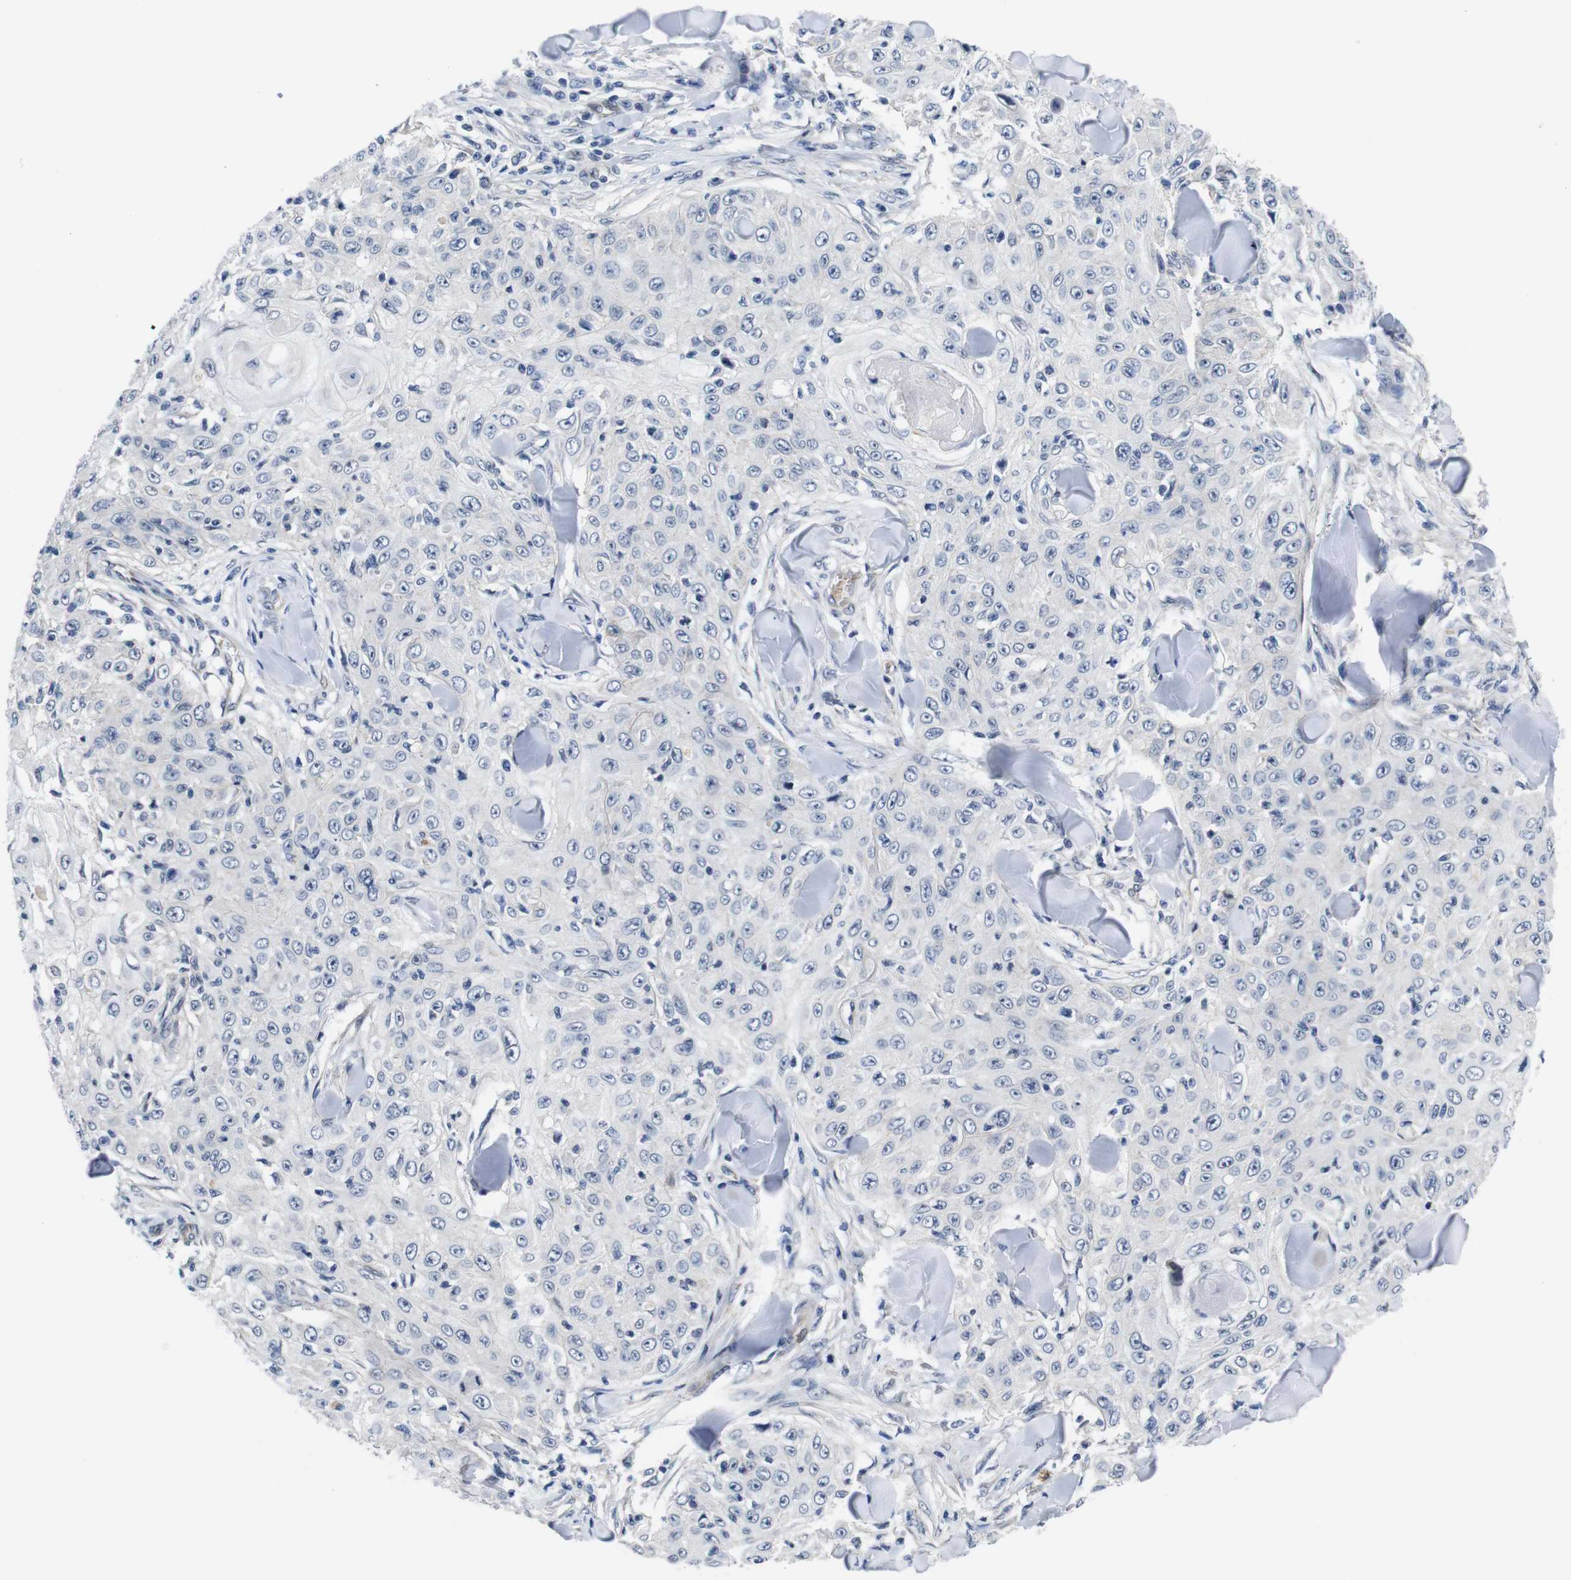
{"staining": {"intensity": "negative", "quantity": "none", "location": "none"}, "tissue": "skin cancer", "cell_type": "Tumor cells", "image_type": "cancer", "snomed": [{"axis": "morphology", "description": "Squamous cell carcinoma, NOS"}, {"axis": "topography", "description": "Skin"}], "caption": "An image of human skin squamous cell carcinoma is negative for staining in tumor cells. Brightfield microscopy of immunohistochemistry (IHC) stained with DAB (3,3'-diaminobenzidine) (brown) and hematoxylin (blue), captured at high magnification.", "gene": "SOCS3", "patient": {"sex": "male", "age": 86}}